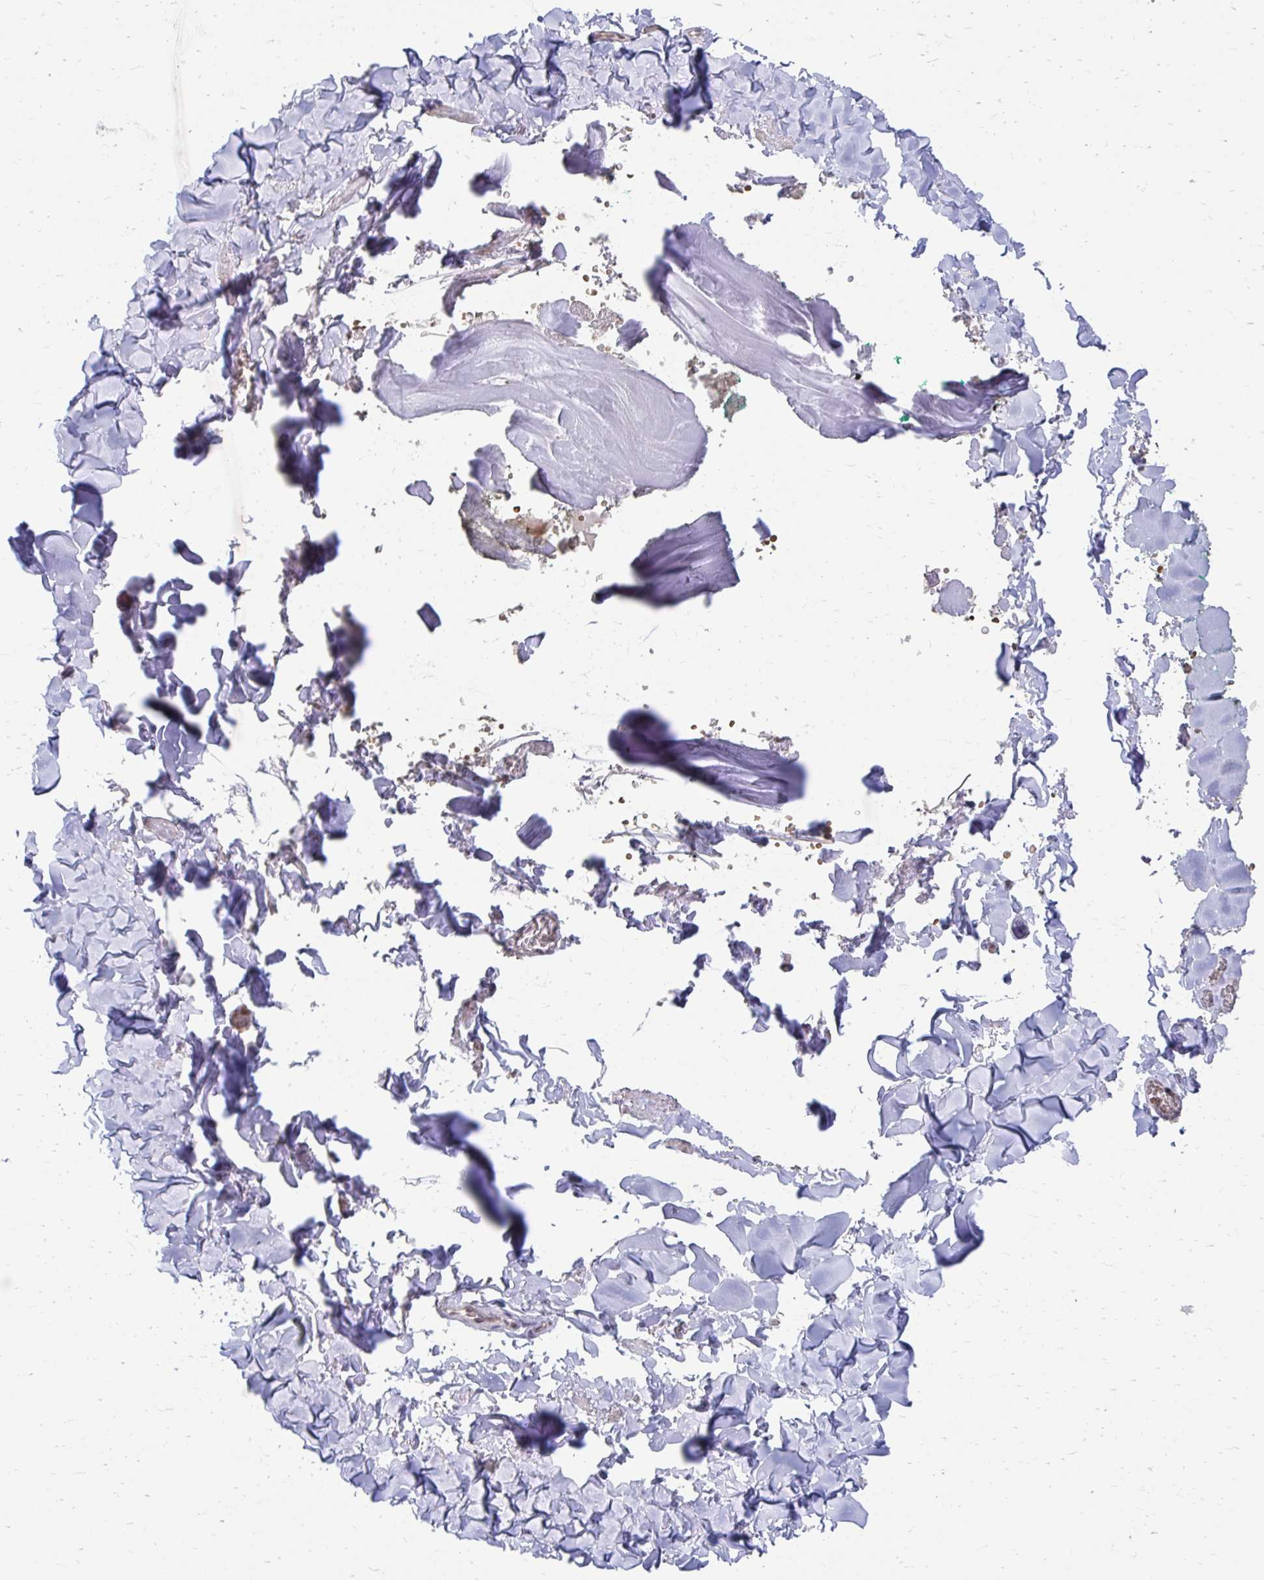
{"staining": {"intensity": "moderate", "quantity": ">75%", "location": "cytoplasmic/membranous"}, "tissue": "adipose tissue", "cell_type": "Adipocytes", "image_type": "normal", "snomed": [{"axis": "morphology", "description": "Normal tissue, NOS"}, {"axis": "topography", "description": "Vulva"}, {"axis": "topography", "description": "Peripheral nerve tissue"}], "caption": "Protein positivity by immunohistochemistry (IHC) shows moderate cytoplasmic/membranous staining in approximately >75% of adipocytes in normal adipose tissue. The staining was performed using DAB, with brown indicating positive protein expression. Nuclei are stained blue with hematoxylin.", "gene": "ITPR2", "patient": {"sex": "female", "age": 66}}